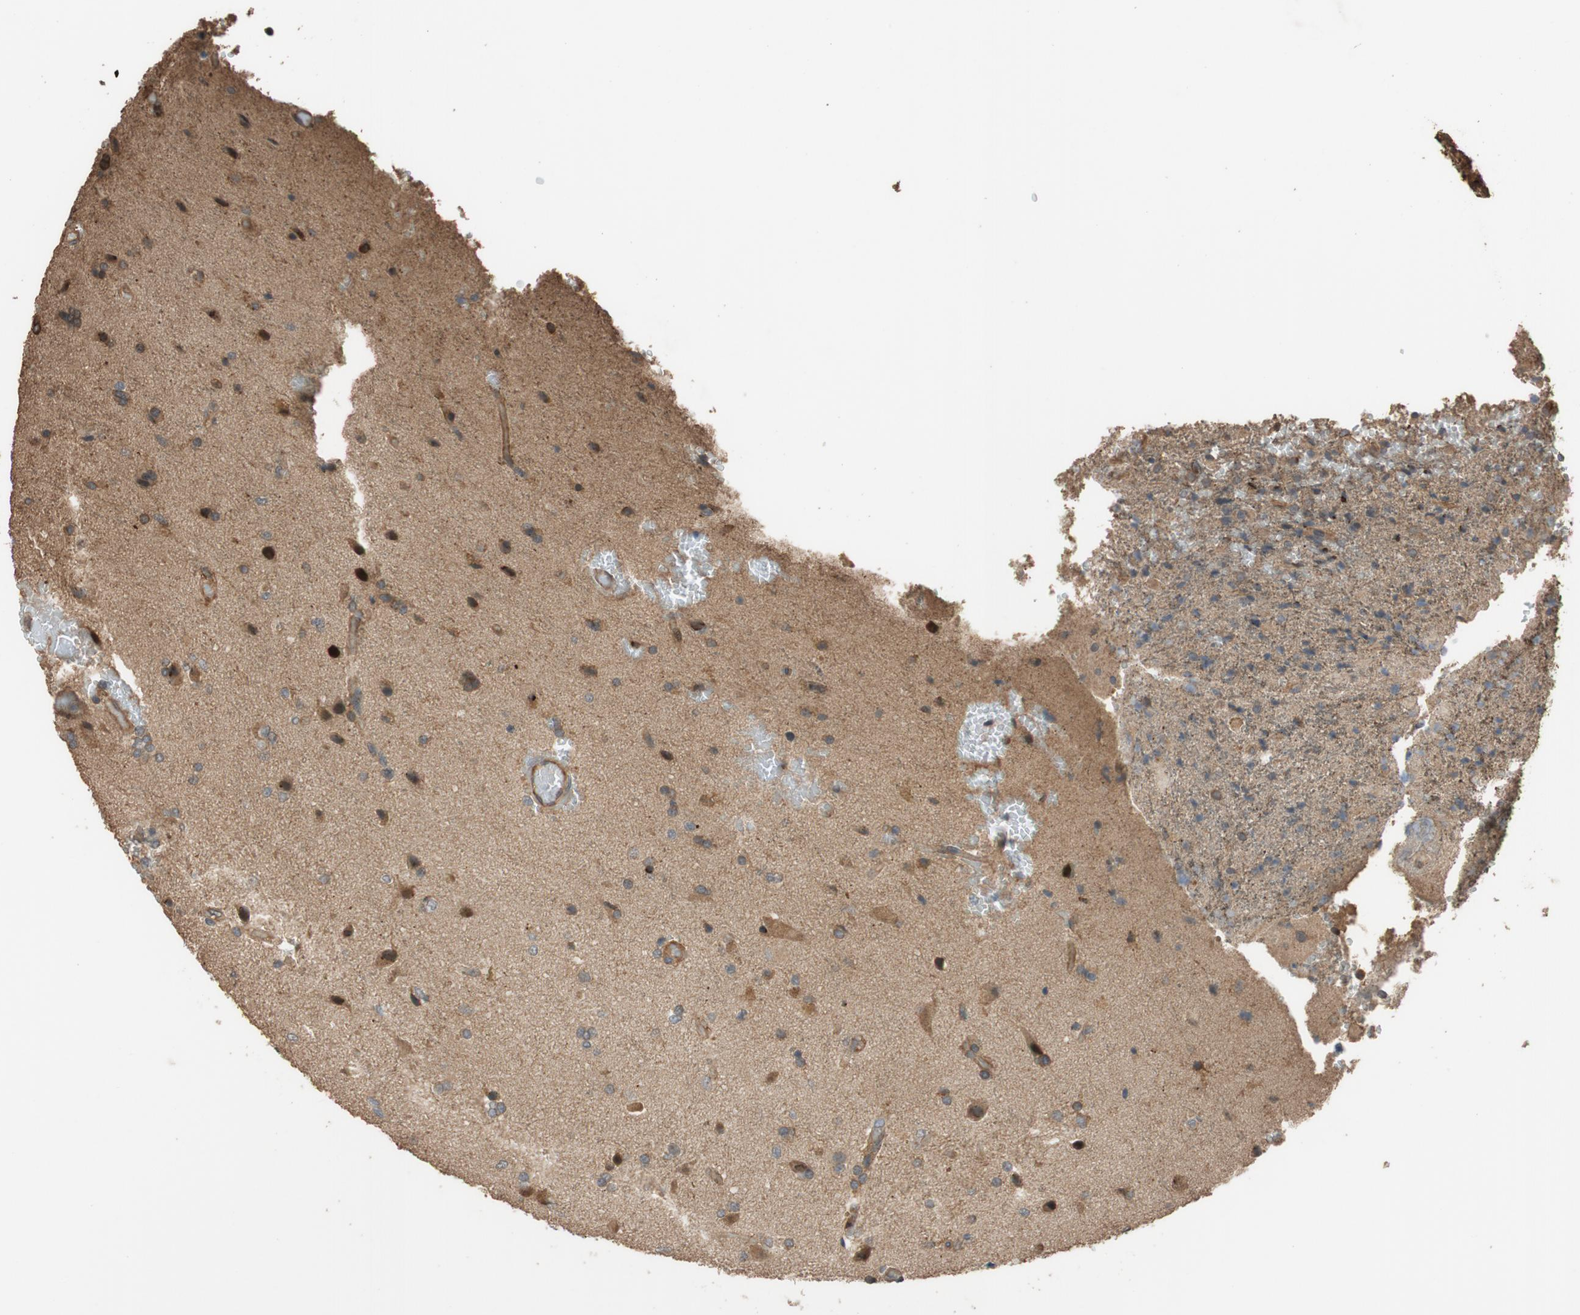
{"staining": {"intensity": "moderate", "quantity": "25%-75%", "location": "cytoplasmic/membranous,nuclear"}, "tissue": "glioma", "cell_type": "Tumor cells", "image_type": "cancer", "snomed": [{"axis": "morphology", "description": "Glioma, malignant, High grade"}, {"axis": "topography", "description": "Brain"}], "caption": "The photomicrograph demonstrates staining of high-grade glioma (malignant), revealing moderate cytoplasmic/membranous and nuclear protein positivity (brown color) within tumor cells.", "gene": "MST1R", "patient": {"sex": "male", "age": 71}}